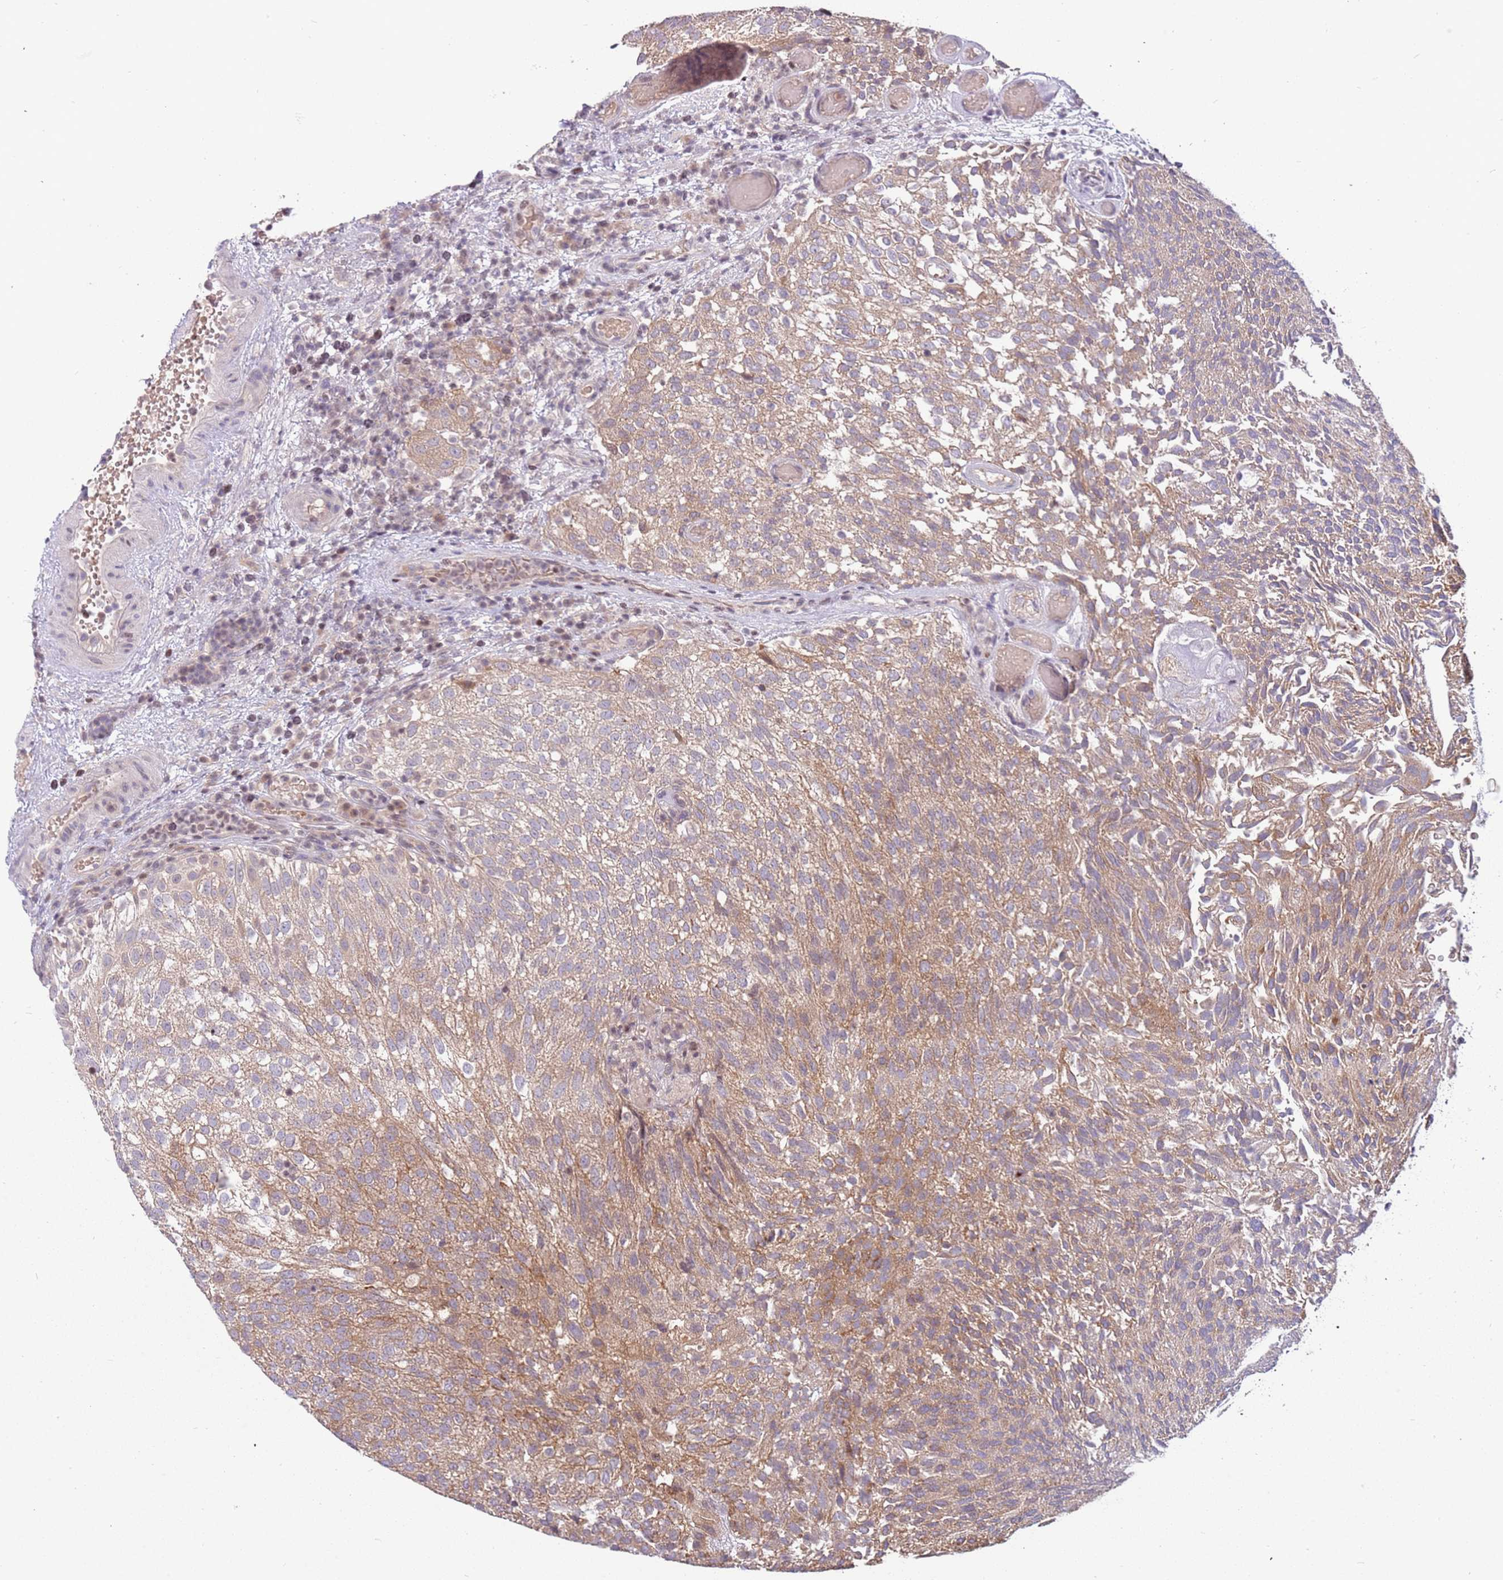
{"staining": {"intensity": "weak", "quantity": ">75%", "location": "cytoplasmic/membranous"}, "tissue": "urothelial cancer", "cell_type": "Tumor cells", "image_type": "cancer", "snomed": [{"axis": "morphology", "description": "Urothelial carcinoma, Low grade"}, {"axis": "topography", "description": "Urinary bladder"}], "caption": "Tumor cells demonstrate low levels of weak cytoplasmic/membranous positivity in about >75% of cells in urothelial cancer. (Brightfield microscopy of DAB IHC at high magnification).", "gene": "ARHGEF5", "patient": {"sex": "male", "age": 78}}